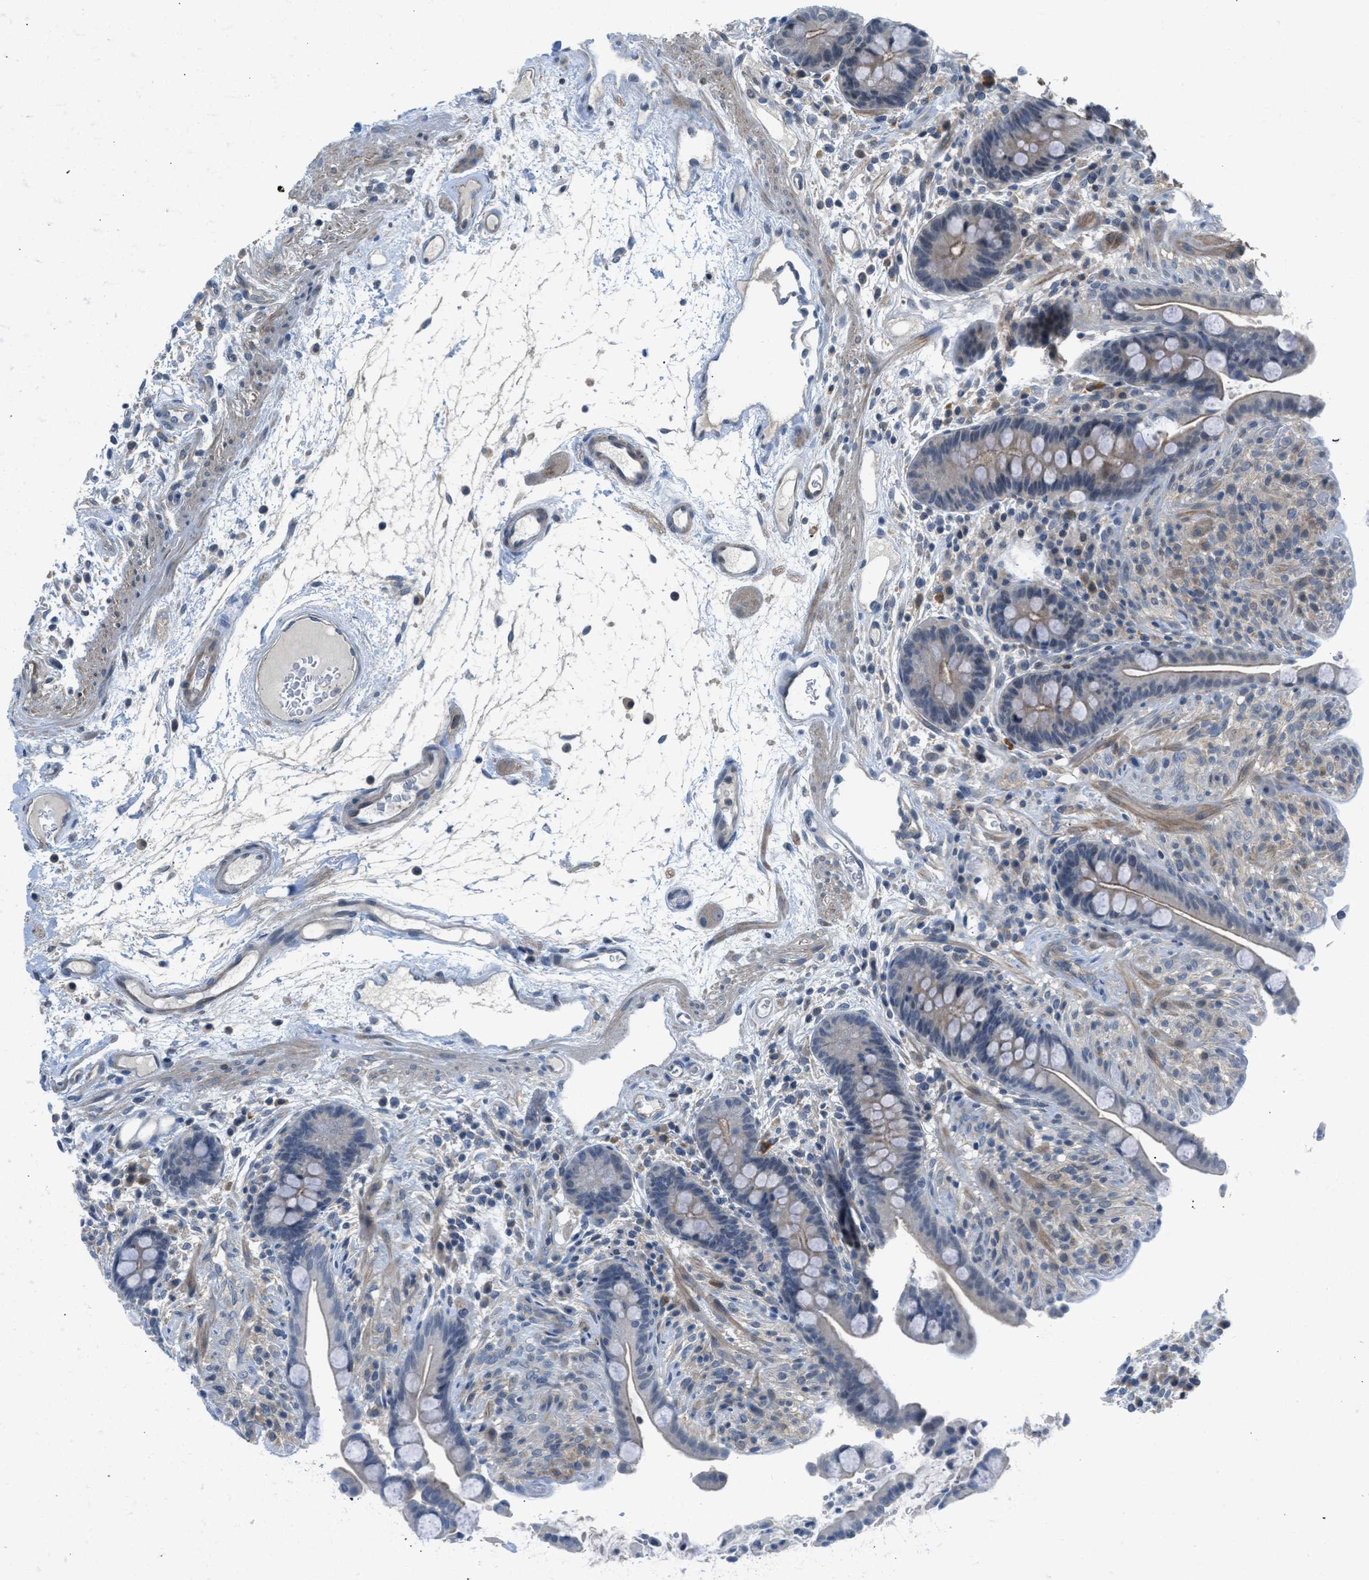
{"staining": {"intensity": "negative", "quantity": "none", "location": "none"}, "tissue": "colon", "cell_type": "Endothelial cells", "image_type": "normal", "snomed": [{"axis": "morphology", "description": "Normal tissue, NOS"}, {"axis": "topography", "description": "Colon"}], "caption": "This is an immunohistochemistry (IHC) histopathology image of normal colon. There is no expression in endothelial cells.", "gene": "TTBK2", "patient": {"sex": "male", "age": 73}}